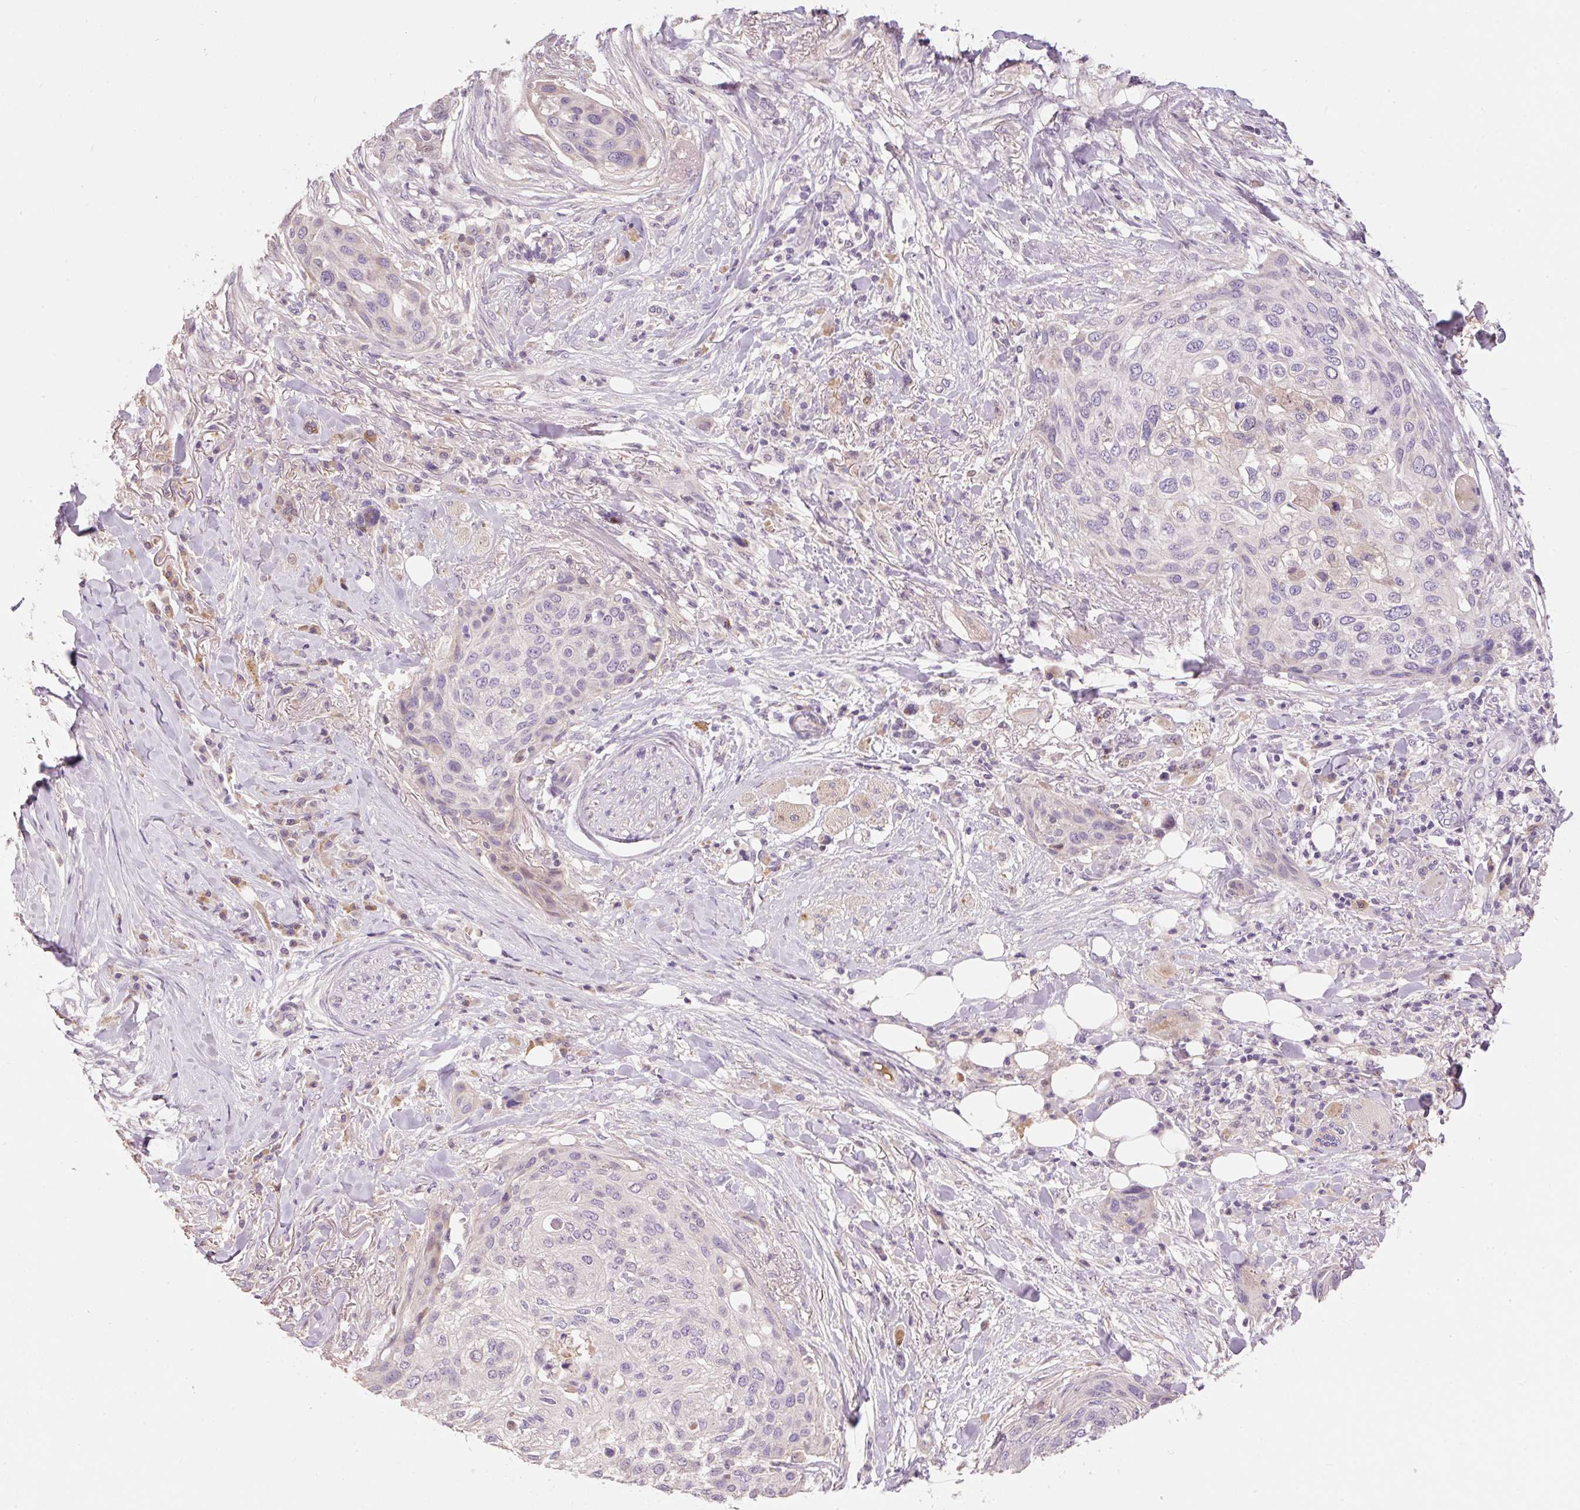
{"staining": {"intensity": "negative", "quantity": "none", "location": "none"}, "tissue": "skin cancer", "cell_type": "Tumor cells", "image_type": "cancer", "snomed": [{"axis": "morphology", "description": "Squamous cell carcinoma, NOS"}, {"axis": "topography", "description": "Skin"}], "caption": "Skin squamous cell carcinoma was stained to show a protein in brown. There is no significant expression in tumor cells. (Immunohistochemistry (ihc), brightfield microscopy, high magnification).", "gene": "CMTM8", "patient": {"sex": "female", "age": 87}}